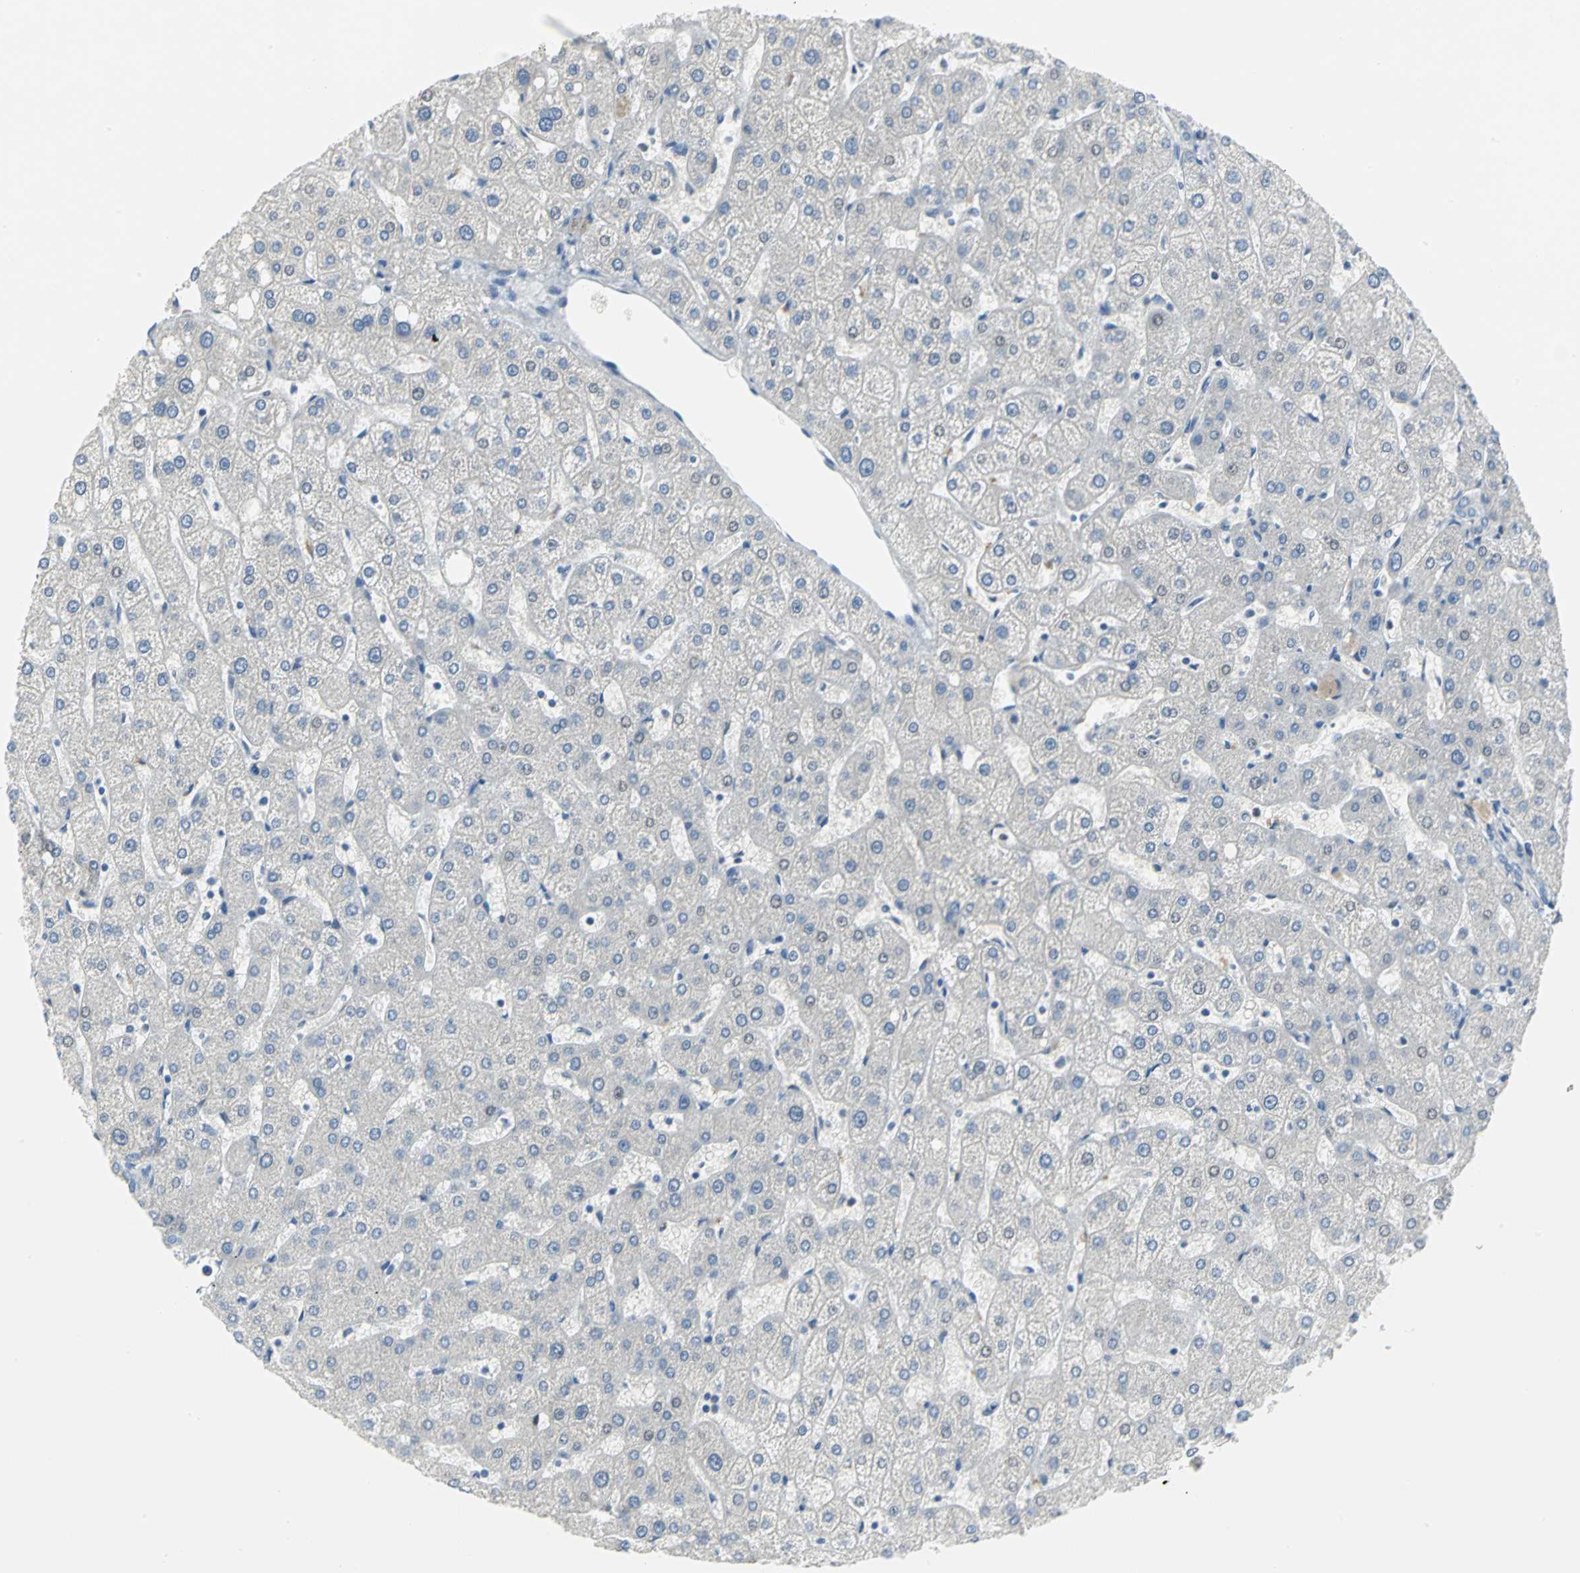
{"staining": {"intensity": "negative", "quantity": "none", "location": "none"}, "tissue": "liver", "cell_type": "Cholangiocytes", "image_type": "normal", "snomed": [{"axis": "morphology", "description": "Normal tissue, NOS"}, {"axis": "topography", "description": "Liver"}], "caption": "IHC histopathology image of benign human liver stained for a protein (brown), which reveals no positivity in cholangiocytes.", "gene": "MCM4", "patient": {"sex": "male", "age": 67}}